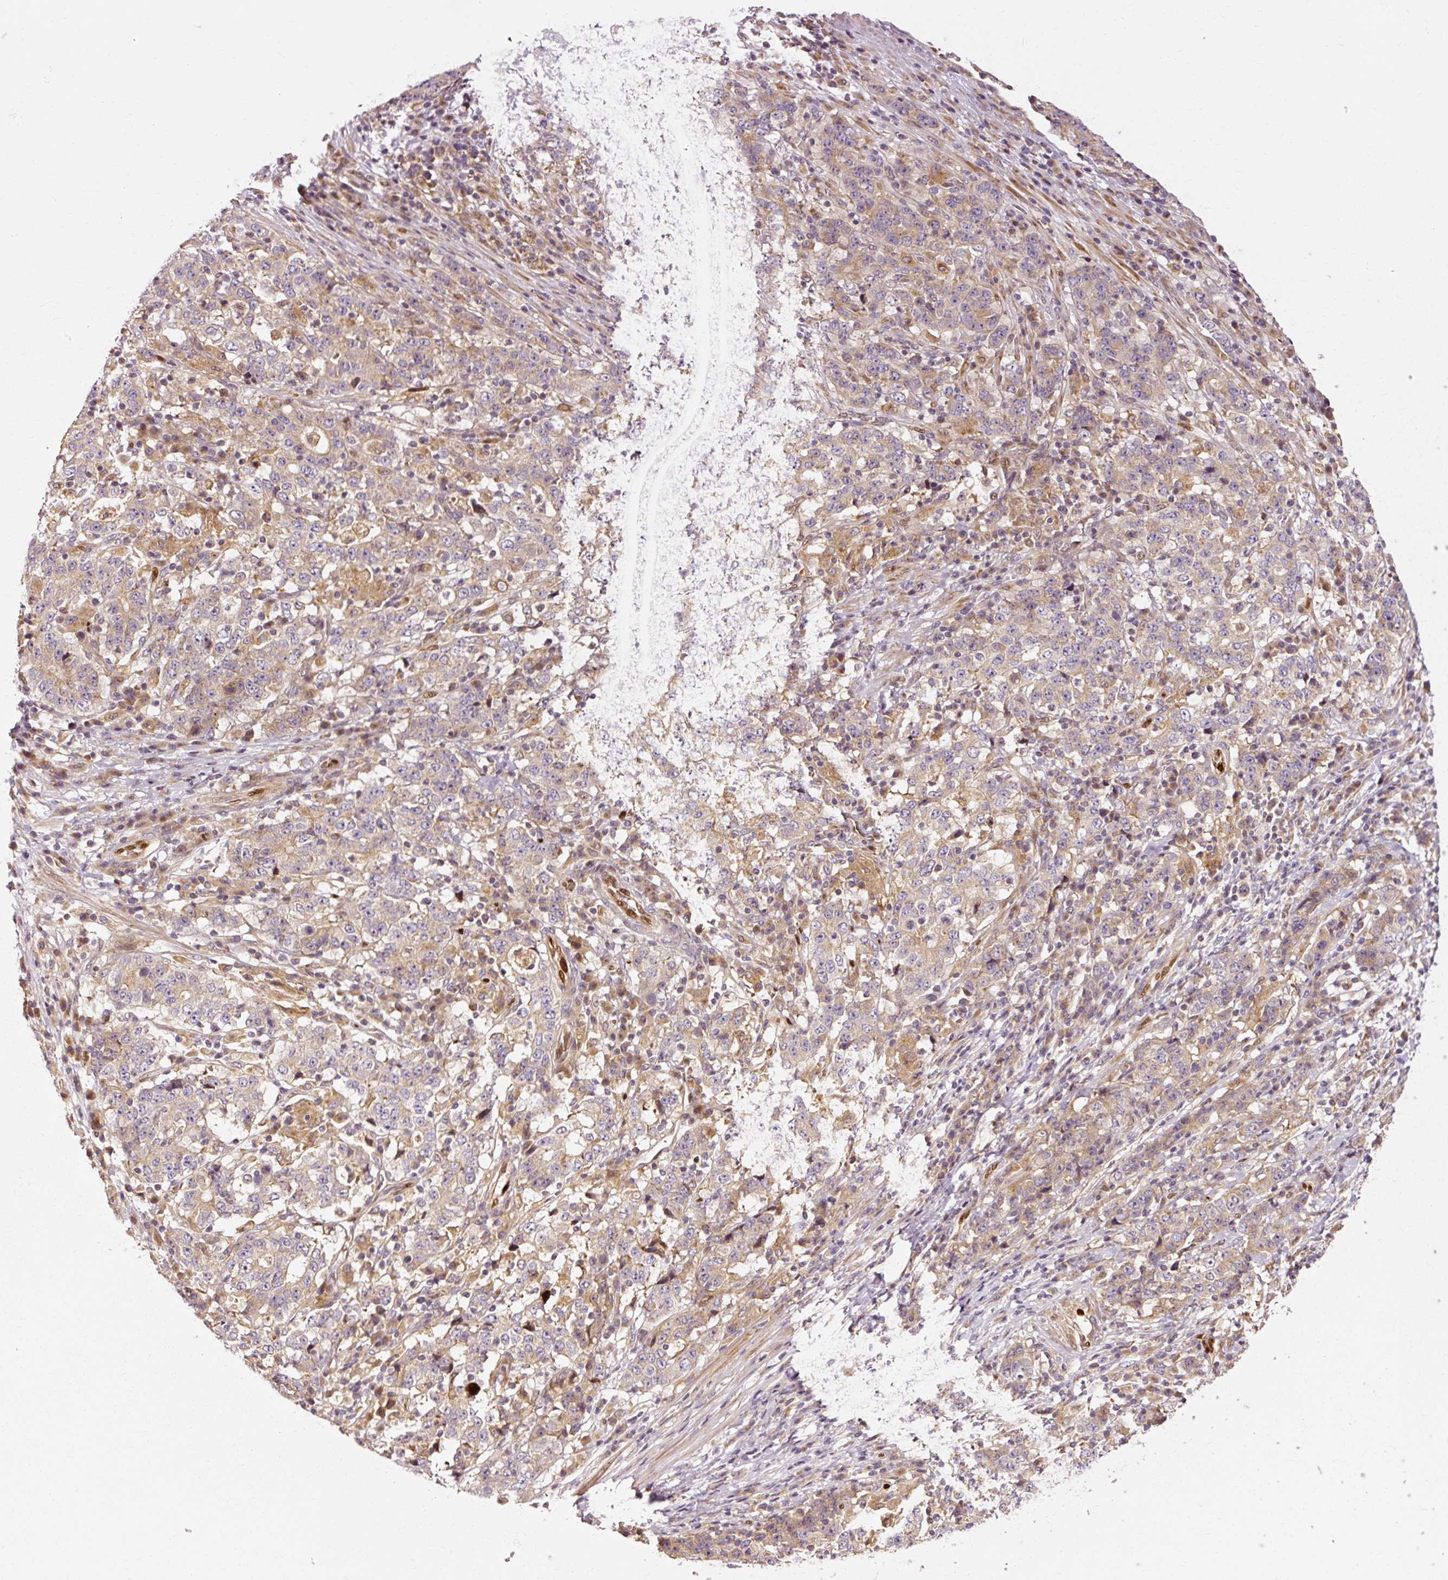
{"staining": {"intensity": "weak", "quantity": ">75%", "location": "cytoplasmic/membranous"}, "tissue": "stomach cancer", "cell_type": "Tumor cells", "image_type": "cancer", "snomed": [{"axis": "morphology", "description": "Adenocarcinoma, NOS"}, {"axis": "topography", "description": "Stomach"}], "caption": "A low amount of weak cytoplasmic/membranous expression is identified in about >75% of tumor cells in stomach adenocarcinoma tissue.", "gene": "NAPA", "patient": {"sex": "male", "age": 59}}